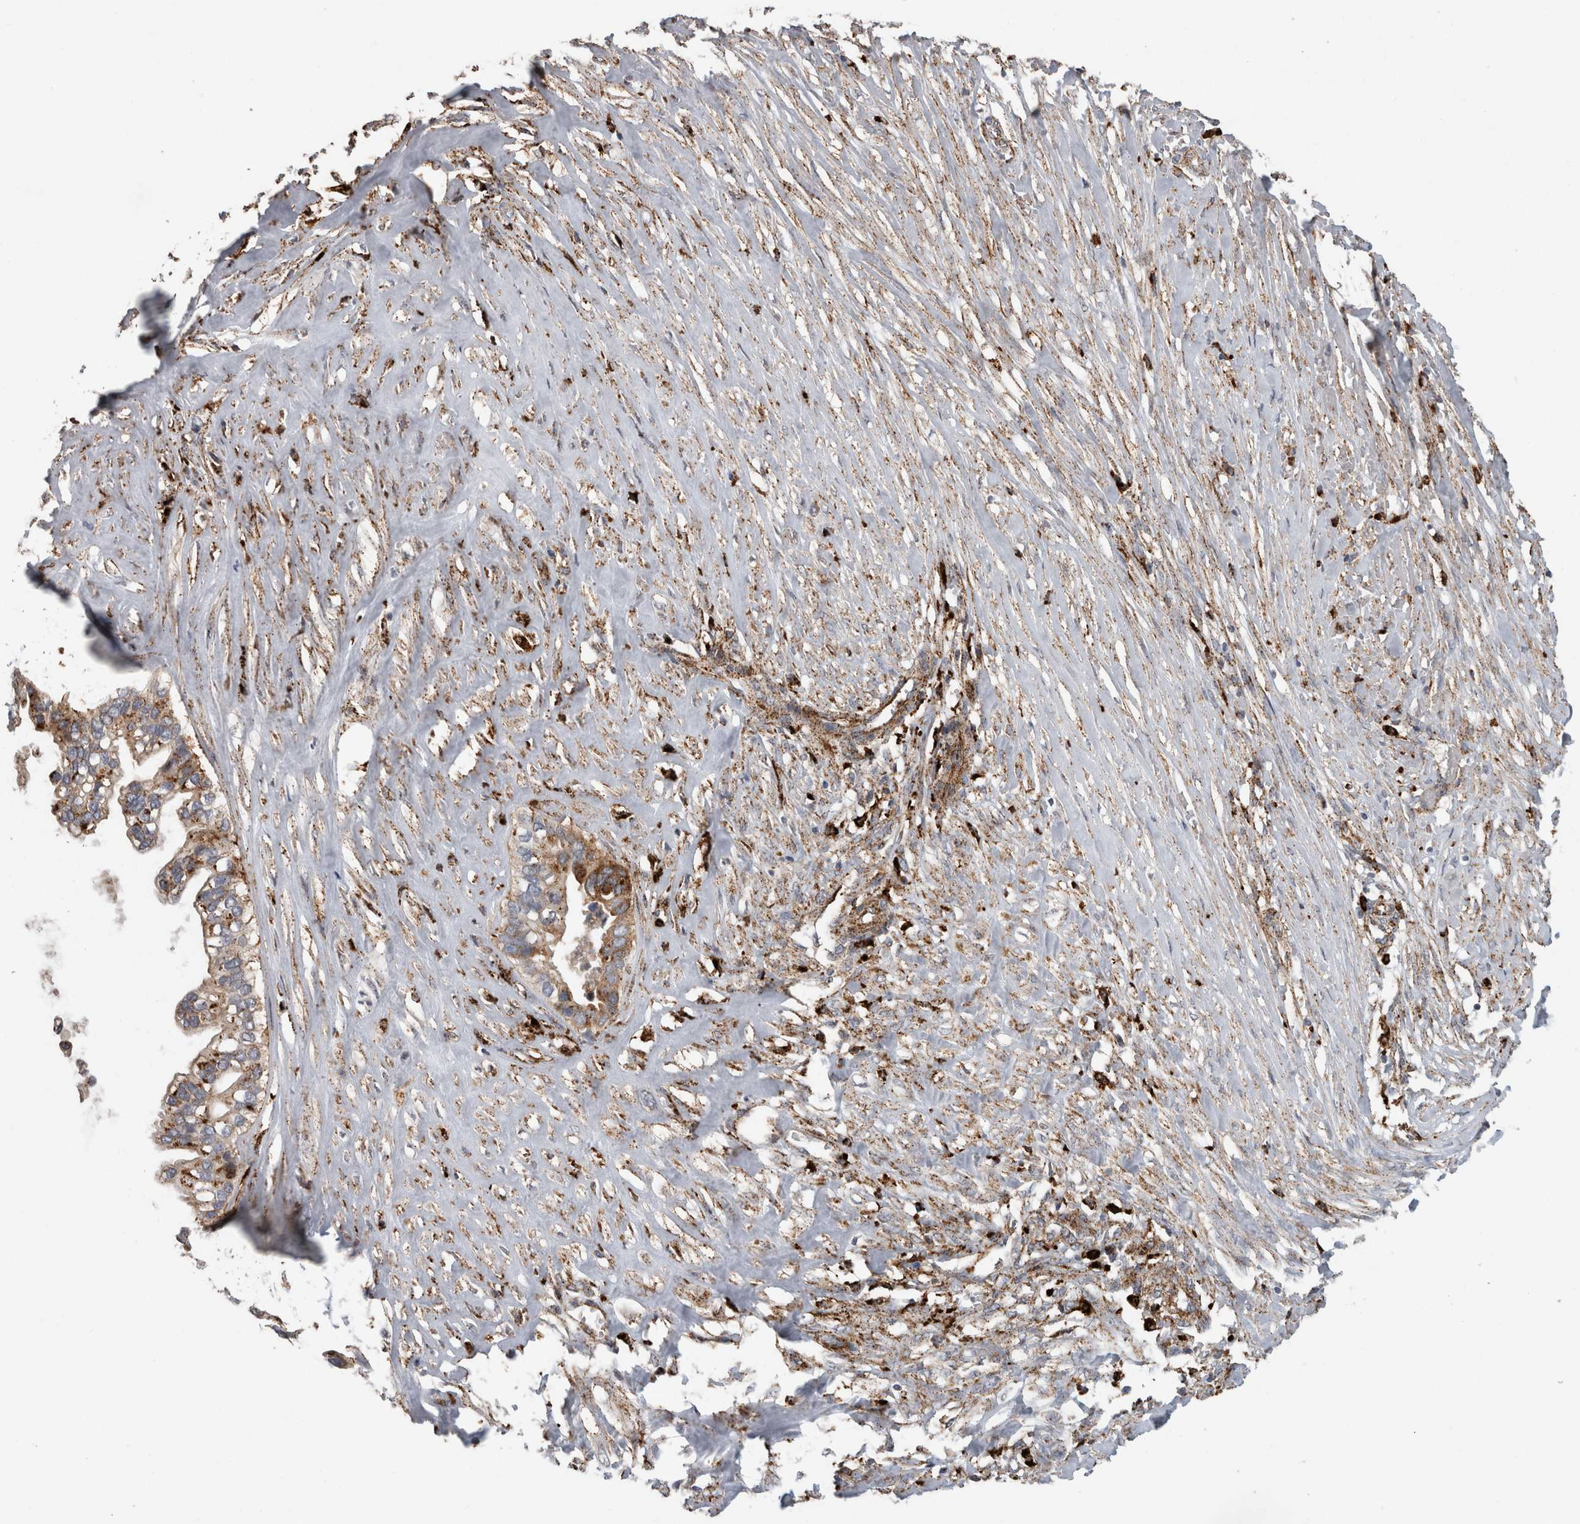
{"staining": {"intensity": "moderate", "quantity": ">75%", "location": "cytoplasmic/membranous"}, "tissue": "ovarian cancer", "cell_type": "Tumor cells", "image_type": "cancer", "snomed": [{"axis": "morphology", "description": "Cystadenocarcinoma, mucinous, NOS"}, {"axis": "topography", "description": "Ovary"}], "caption": "Immunohistochemical staining of human ovarian cancer (mucinous cystadenocarcinoma) demonstrates moderate cytoplasmic/membranous protein positivity in about >75% of tumor cells.", "gene": "CTSZ", "patient": {"sex": "female", "age": 80}}